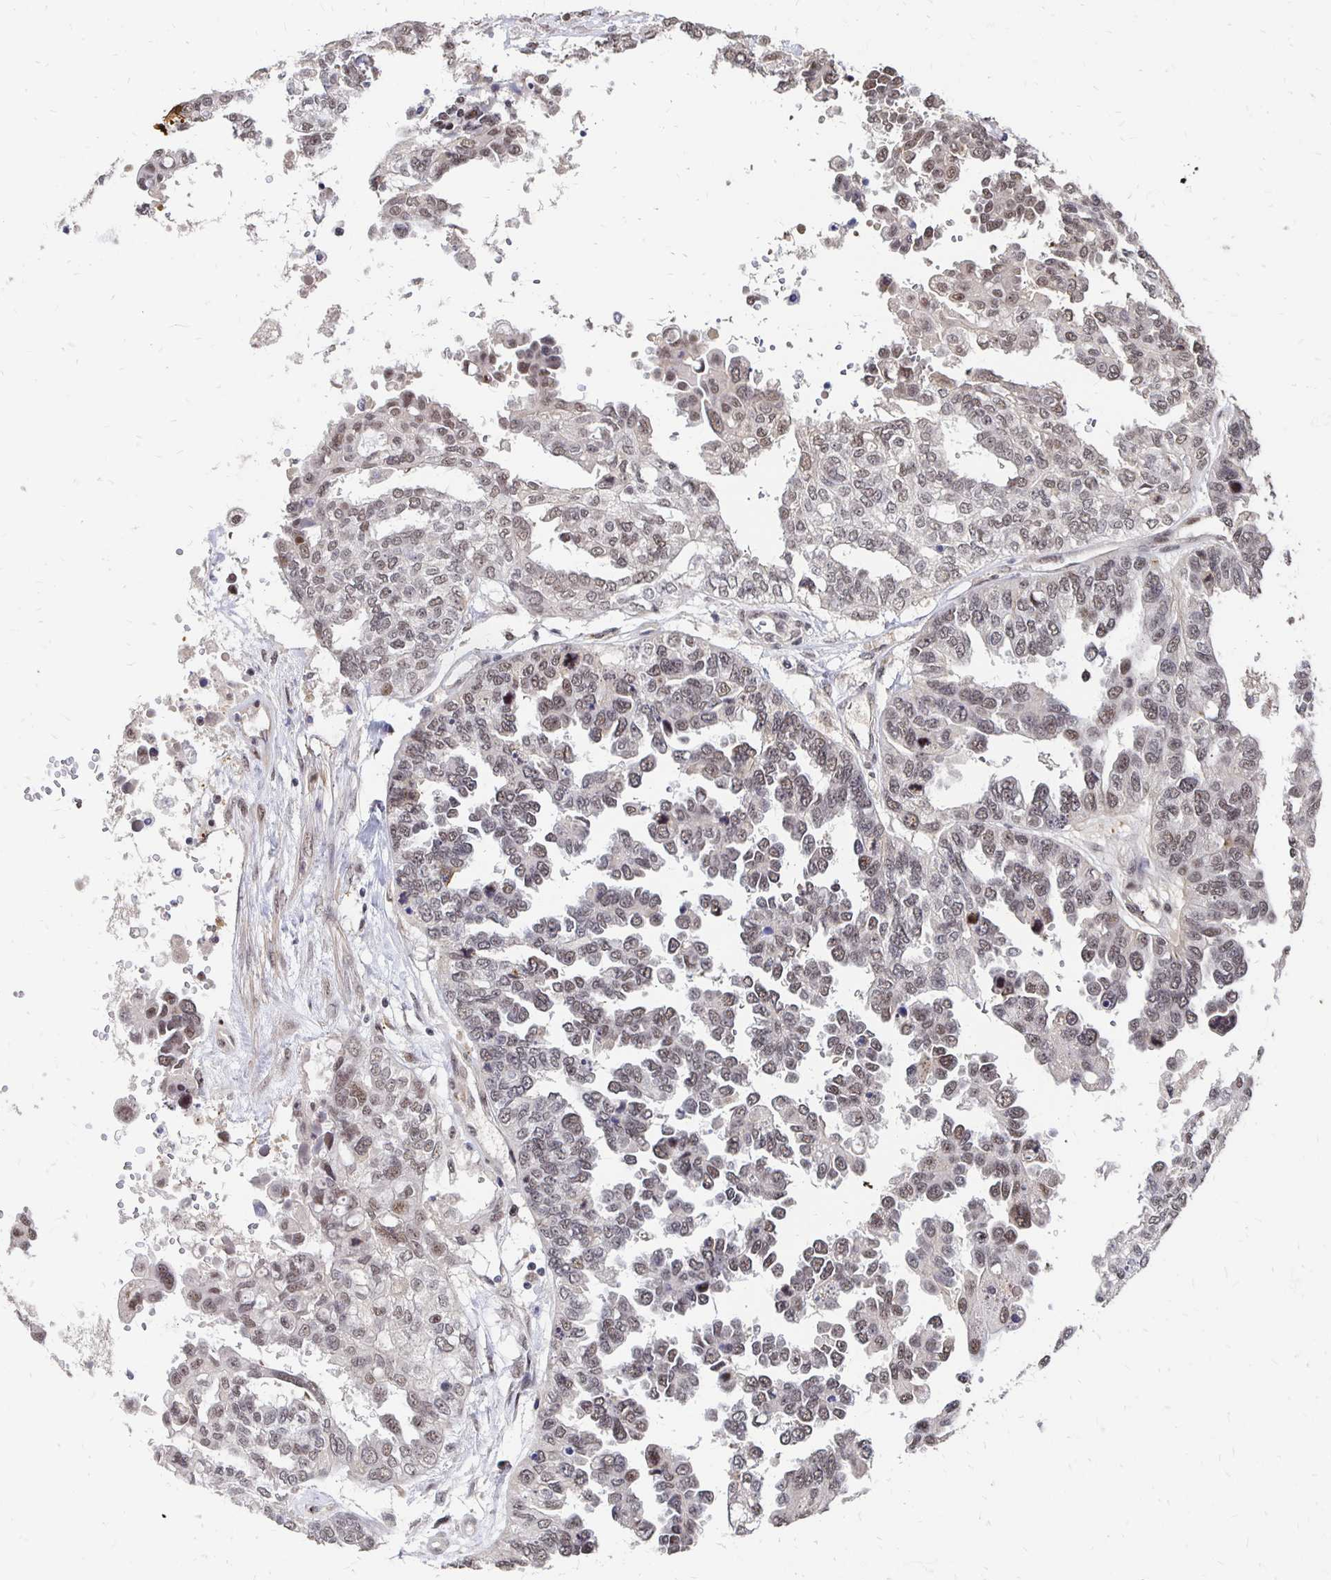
{"staining": {"intensity": "weak", "quantity": ">75%", "location": "nuclear"}, "tissue": "ovarian cancer", "cell_type": "Tumor cells", "image_type": "cancer", "snomed": [{"axis": "morphology", "description": "Cystadenocarcinoma, serous, NOS"}, {"axis": "topography", "description": "Ovary"}], "caption": "Immunohistochemistry (IHC) (DAB) staining of human serous cystadenocarcinoma (ovarian) demonstrates weak nuclear protein expression in approximately >75% of tumor cells.", "gene": "CLASRP", "patient": {"sex": "female", "age": 53}}